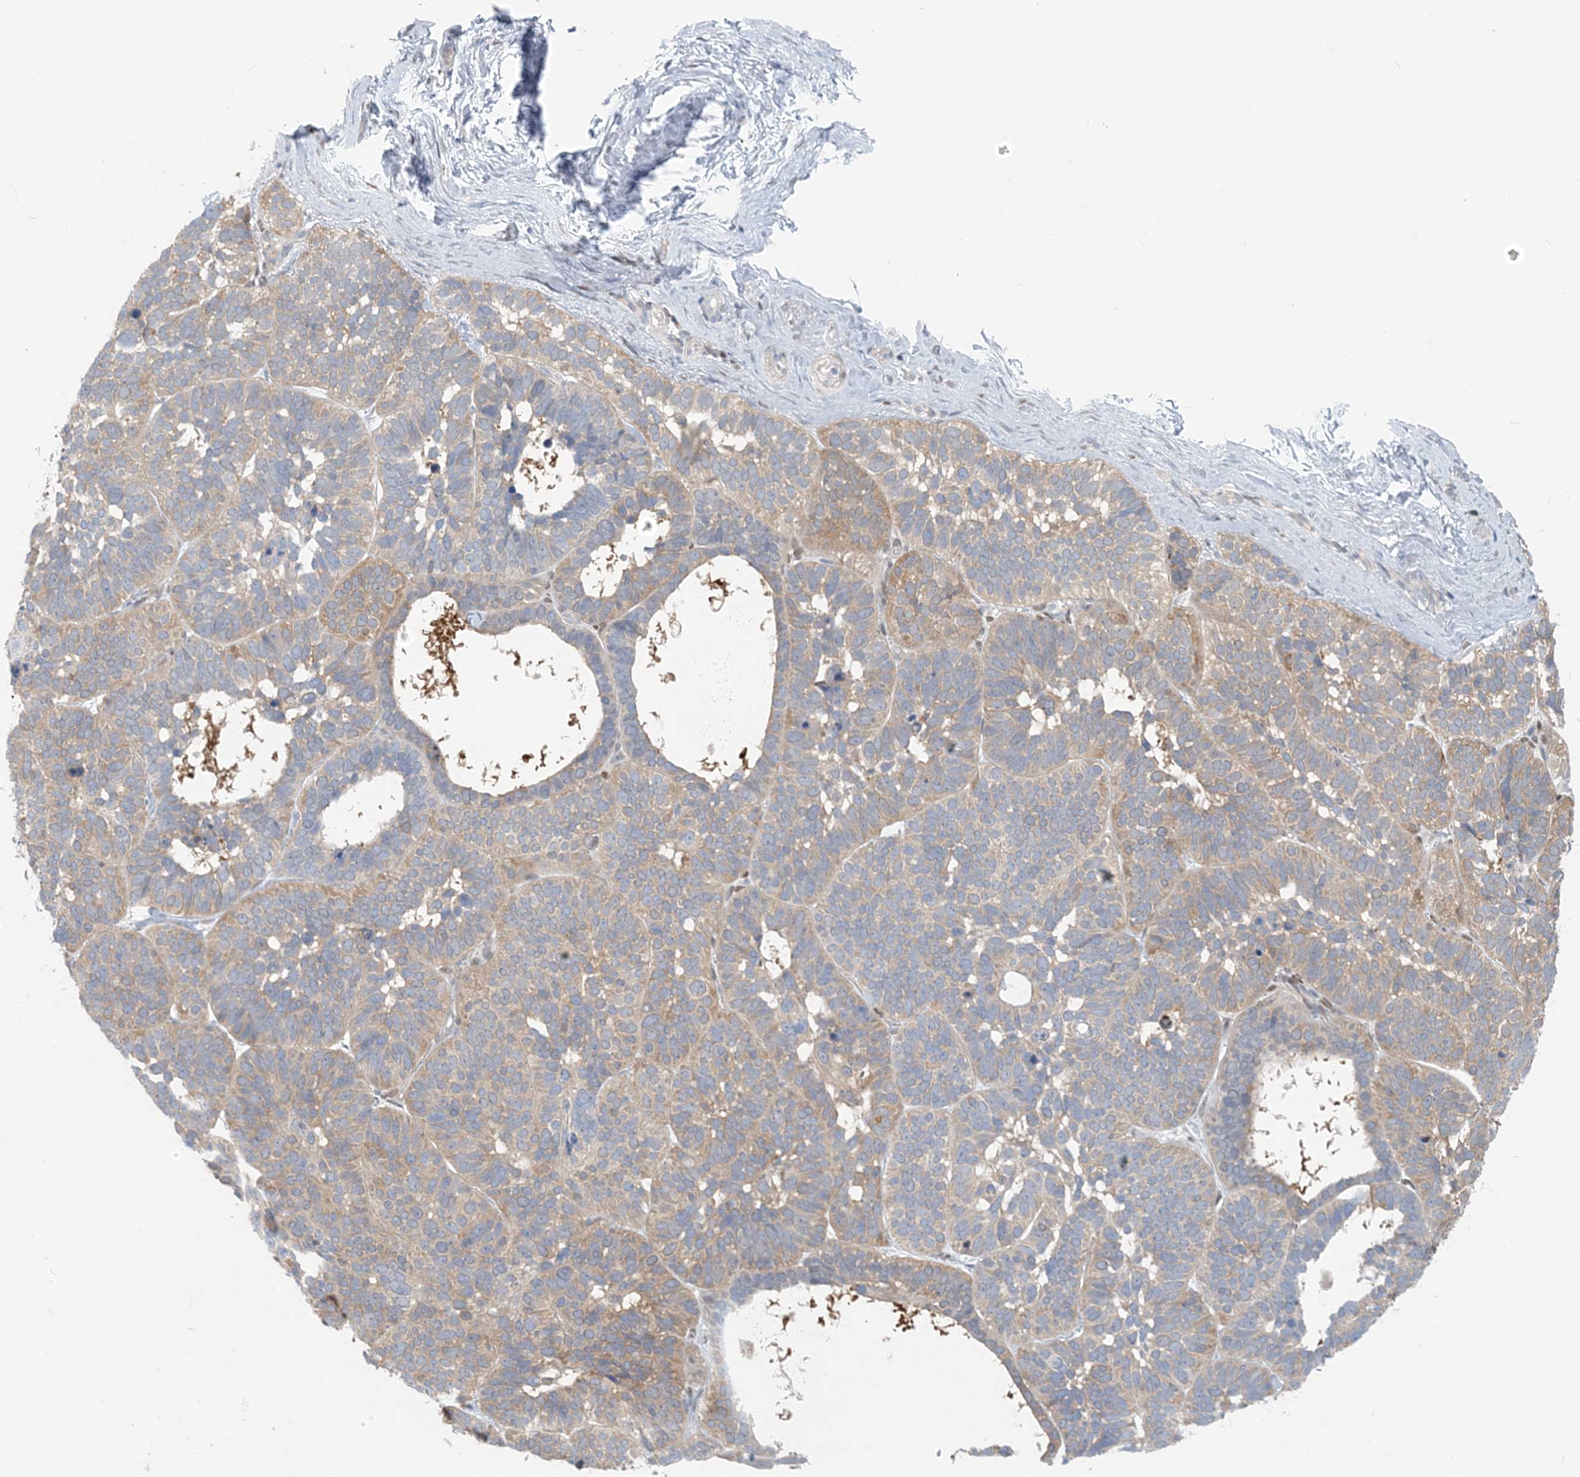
{"staining": {"intensity": "weak", "quantity": "25%-75%", "location": "cytoplasmic/membranous"}, "tissue": "skin cancer", "cell_type": "Tumor cells", "image_type": "cancer", "snomed": [{"axis": "morphology", "description": "Basal cell carcinoma"}, {"axis": "topography", "description": "Skin"}], "caption": "Immunohistochemistry of skin basal cell carcinoma reveals low levels of weak cytoplasmic/membranous positivity in approximately 25%-75% of tumor cells.", "gene": "ZC3H12A", "patient": {"sex": "male", "age": 62}}